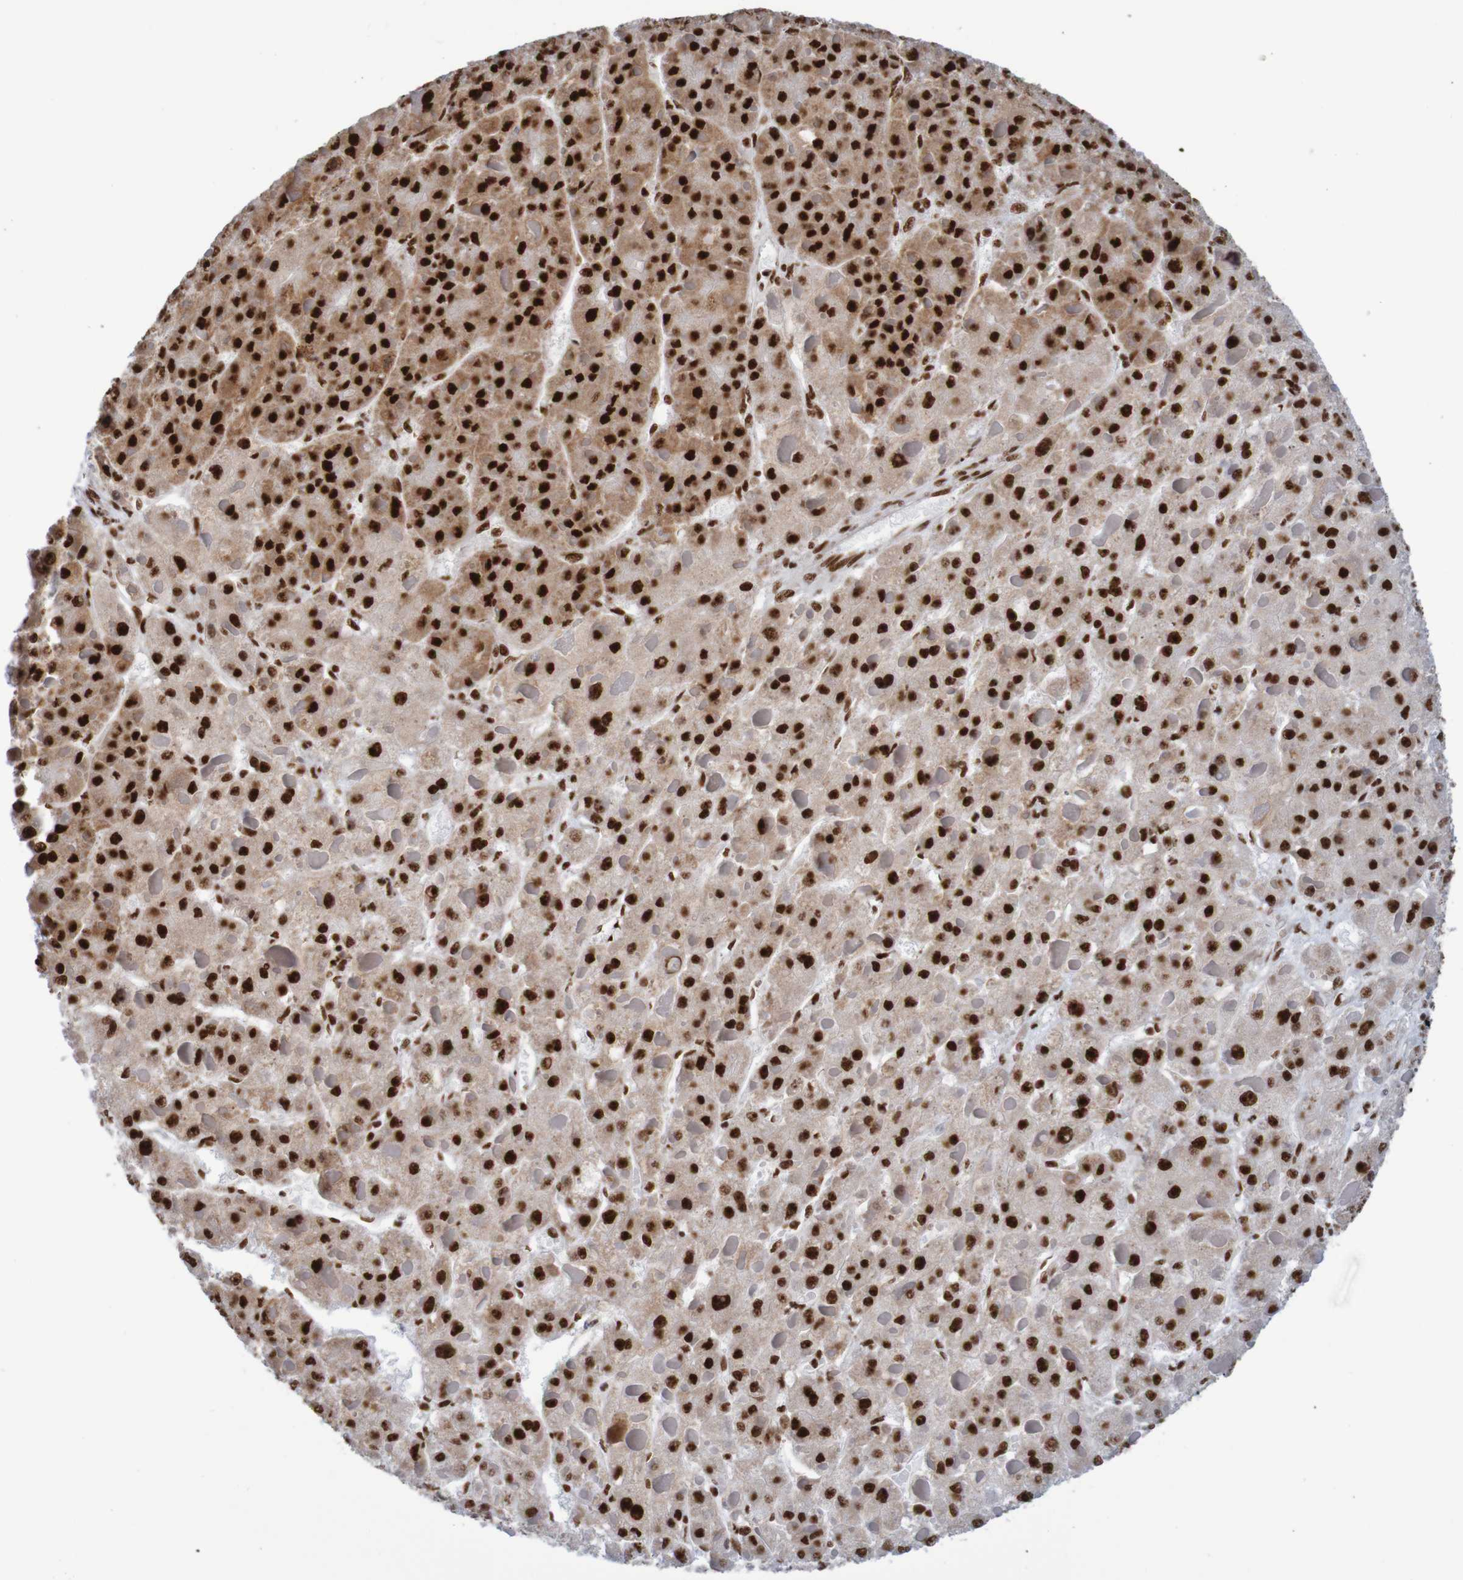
{"staining": {"intensity": "strong", "quantity": ">75%", "location": "nuclear"}, "tissue": "liver cancer", "cell_type": "Tumor cells", "image_type": "cancer", "snomed": [{"axis": "morphology", "description": "Carcinoma, Hepatocellular, NOS"}, {"axis": "topography", "description": "Liver"}], "caption": "Liver cancer (hepatocellular carcinoma) was stained to show a protein in brown. There is high levels of strong nuclear expression in about >75% of tumor cells.", "gene": "THRAP3", "patient": {"sex": "female", "age": 73}}